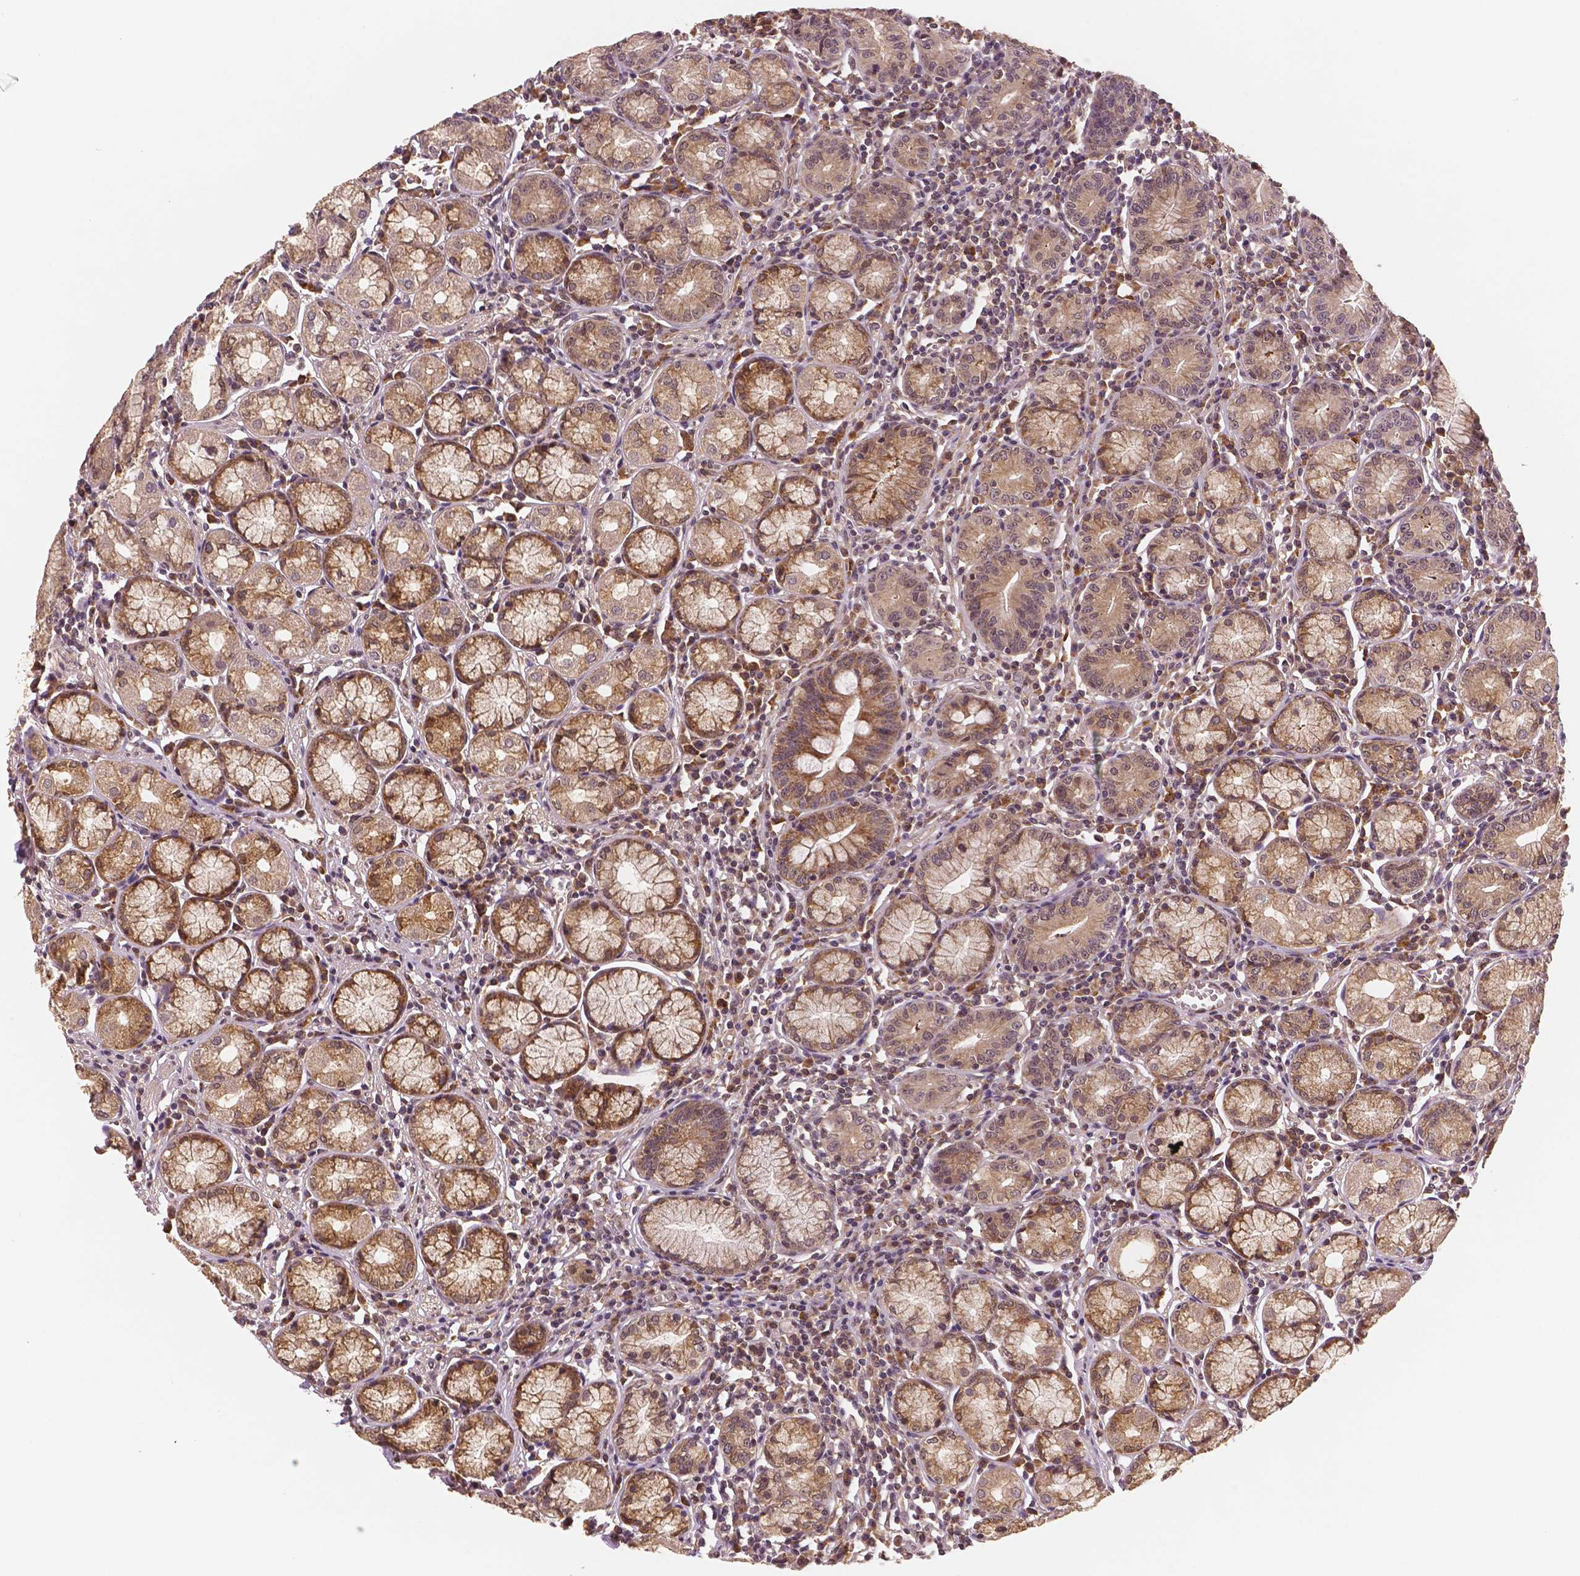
{"staining": {"intensity": "moderate", "quantity": ">75%", "location": "cytoplasmic/membranous"}, "tissue": "stomach", "cell_type": "Glandular cells", "image_type": "normal", "snomed": [{"axis": "morphology", "description": "Normal tissue, NOS"}, {"axis": "topography", "description": "Stomach"}], "caption": "An immunohistochemistry micrograph of benign tissue is shown. Protein staining in brown shows moderate cytoplasmic/membranous positivity in stomach within glandular cells.", "gene": "STAT3", "patient": {"sex": "male", "age": 55}}